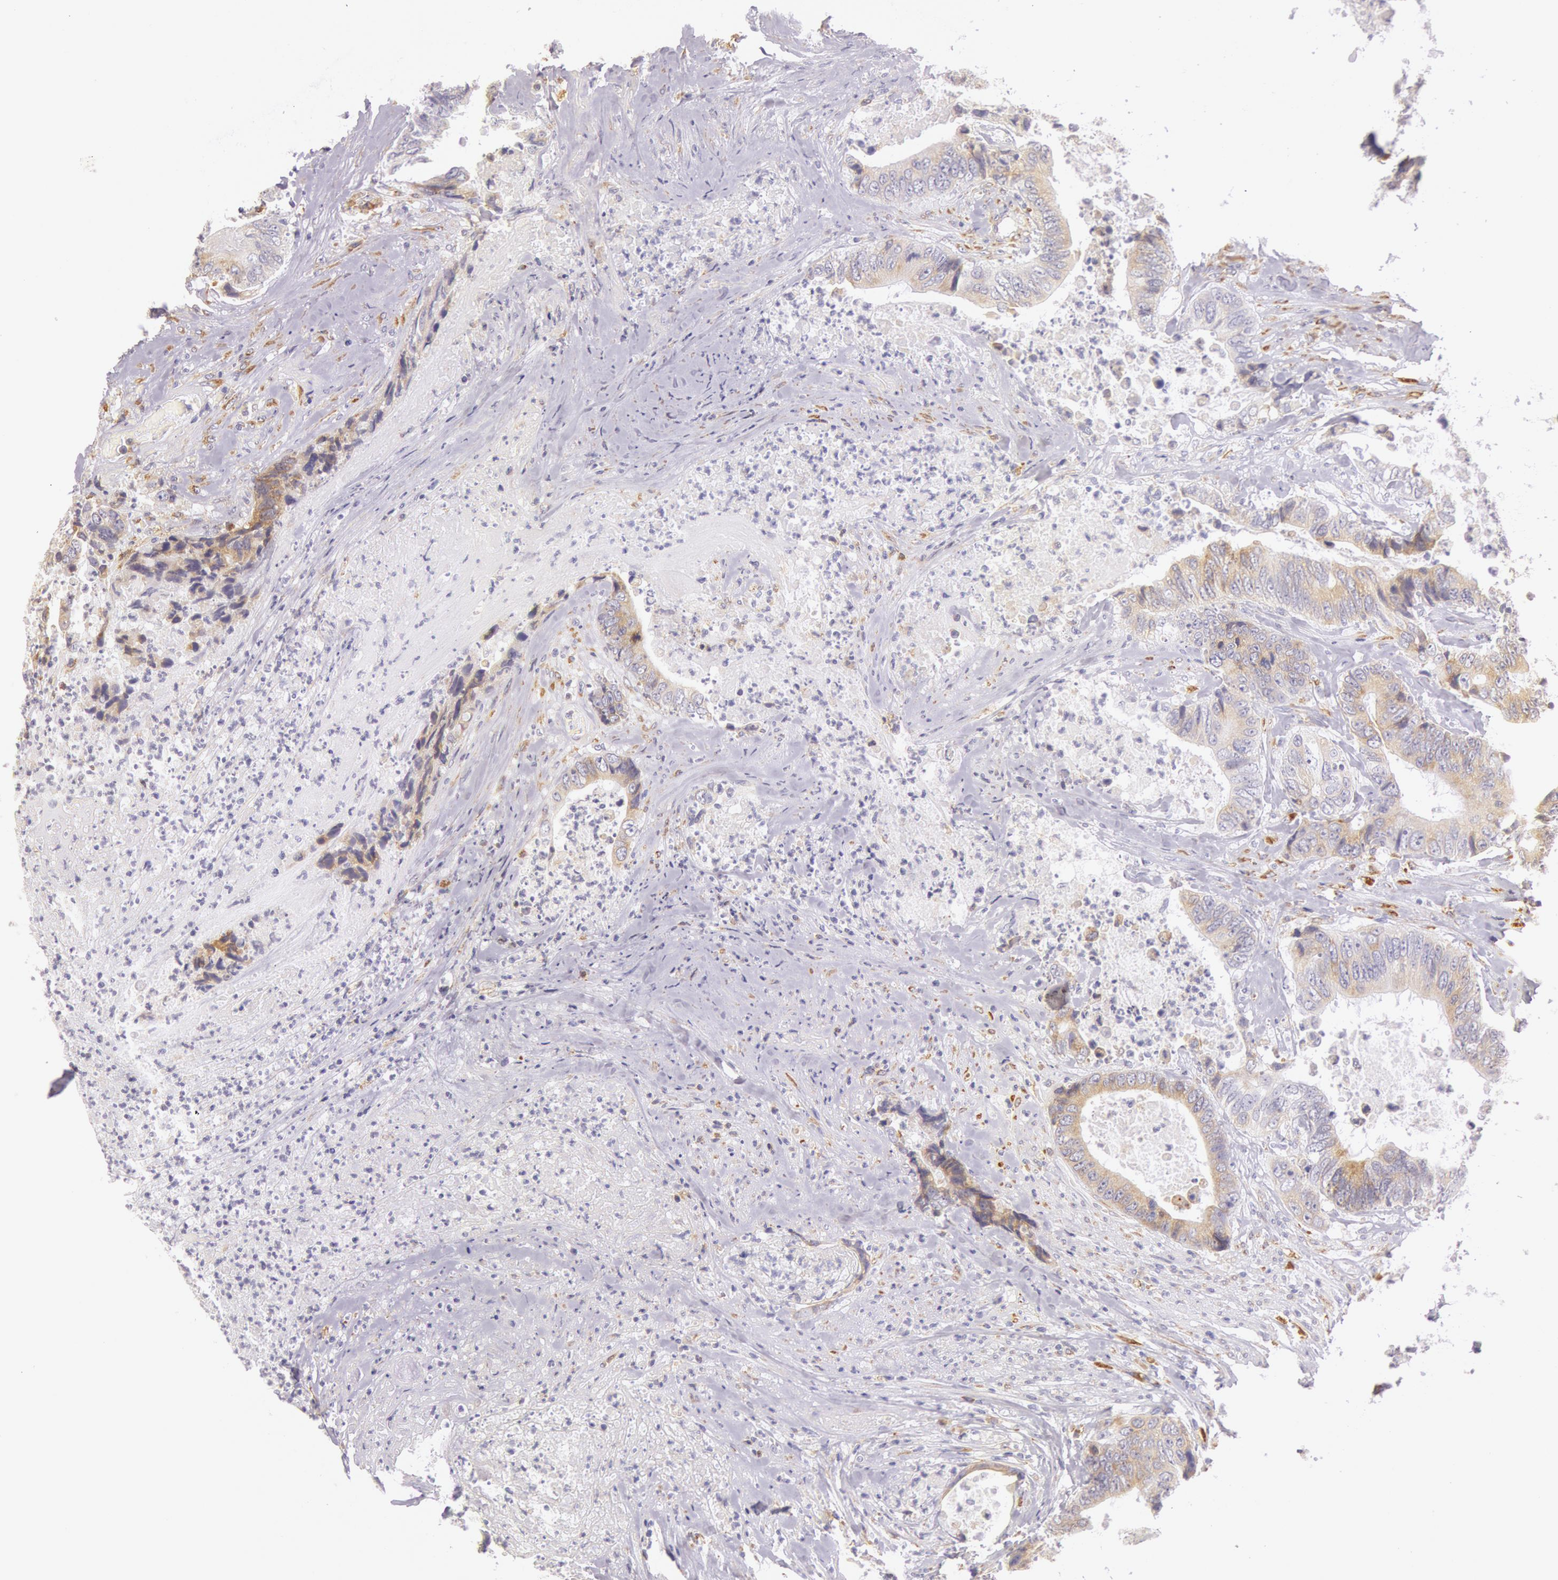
{"staining": {"intensity": "weak", "quantity": "25%-75%", "location": "cytoplasmic/membranous"}, "tissue": "colorectal cancer", "cell_type": "Tumor cells", "image_type": "cancer", "snomed": [{"axis": "morphology", "description": "Adenocarcinoma, NOS"}, {"axis": "topography", "description": "Rectum"}], "caption": "An image of colorectal cancer (adenocarcinoma) stained for a protein demonstrates weak cytoplasmic/membranous brown staining in tumor cells. (Stains: DAB (3,3'-diaminobenzidine) in brown, nuclei in blue, Microscopy: brightfield microscopy at high magnification).", "gene": "CIDEB", "patient": {"sex": "female", "age": 65}}